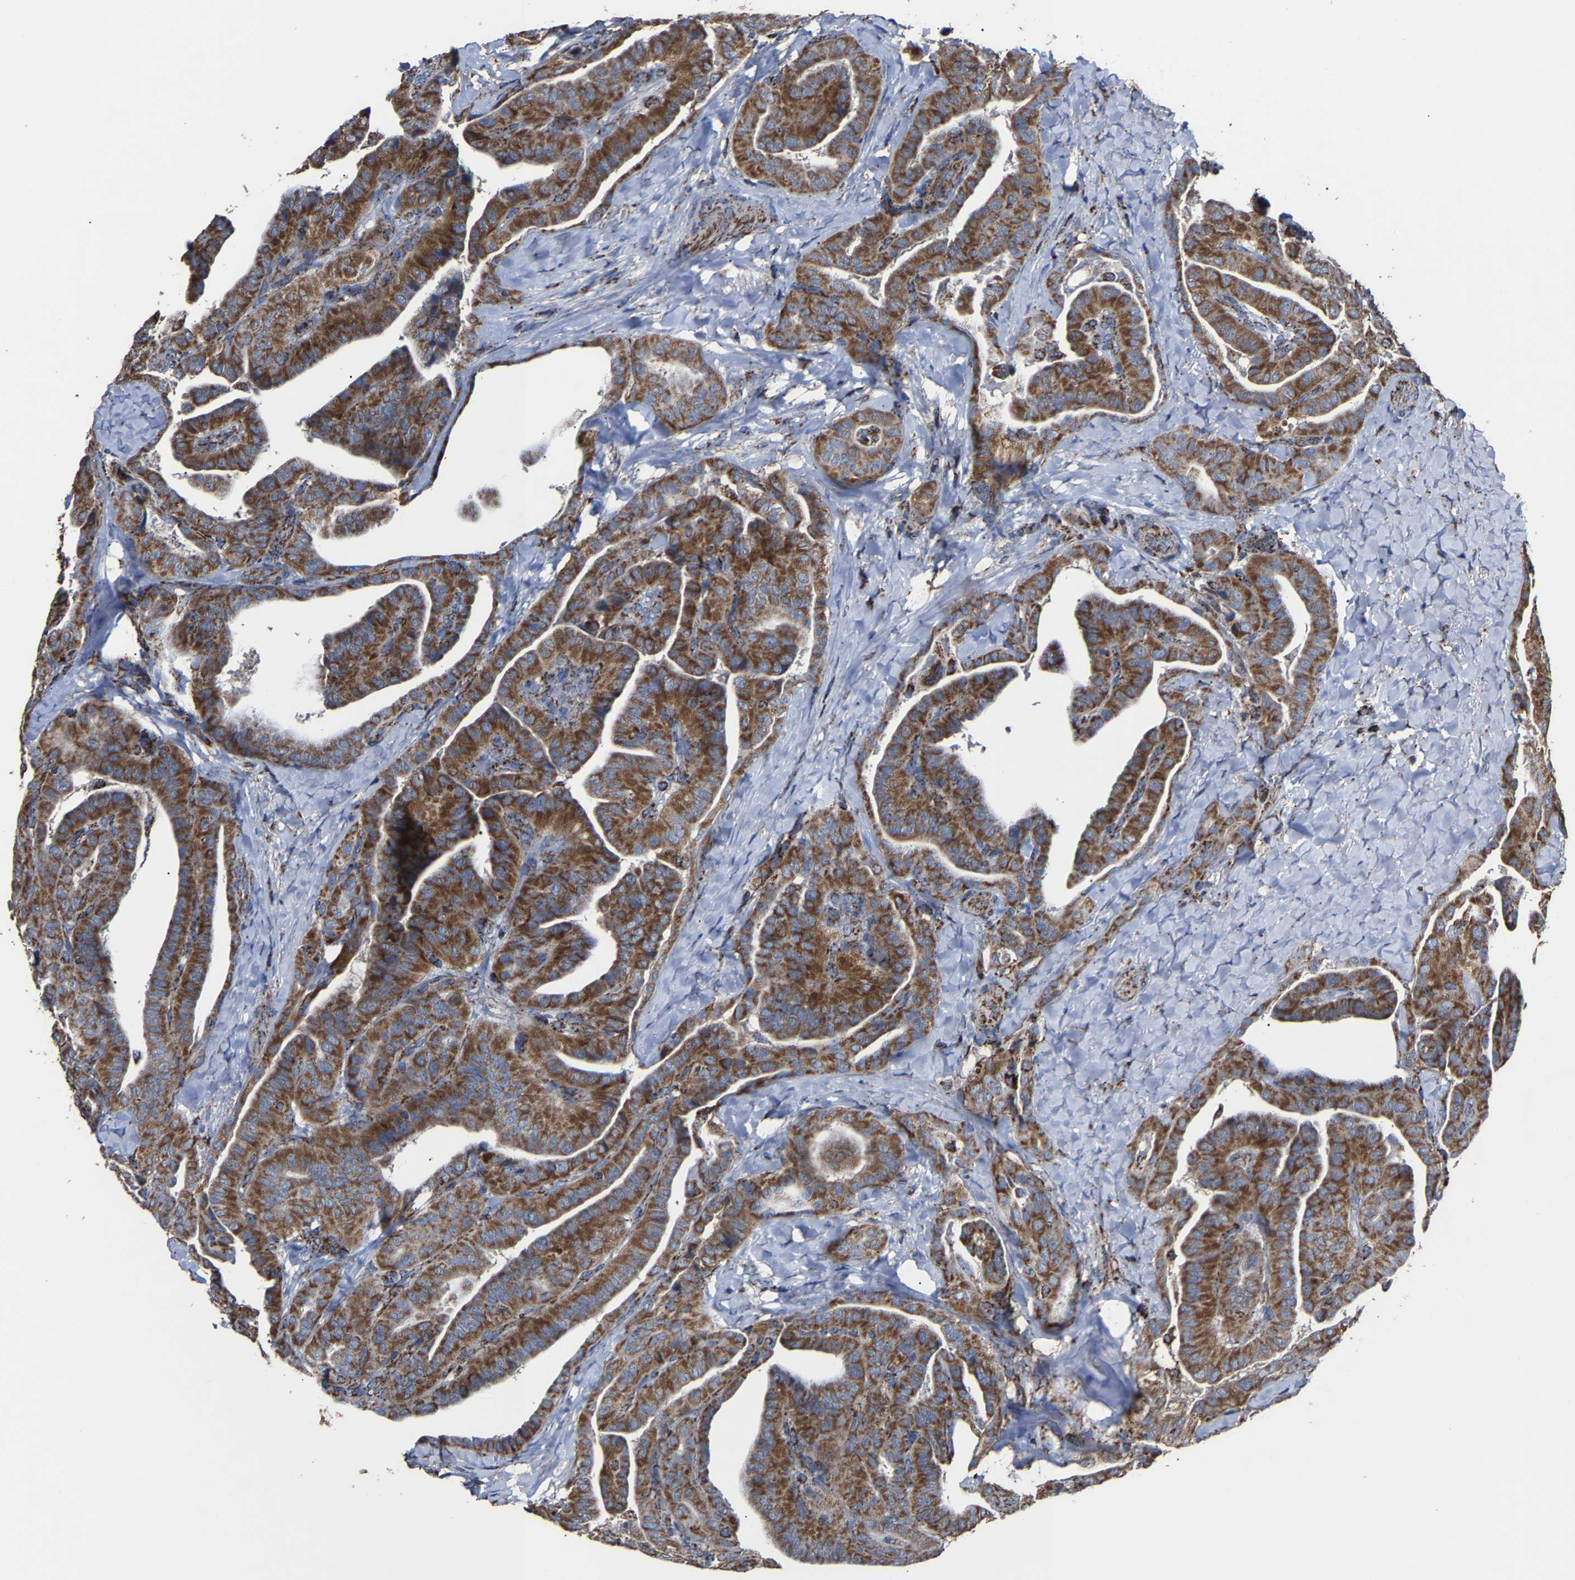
{"staining": {"intensity": "strong", "quantity": ">75%", "location": "cytoplasmic/membranous"}, "tissue": "thyroid cancer", "cell_type": "Tumor cells", "image_type": "cancer", "snomed": [{"axis": "morphology", "description": "Papillary adenocarcinoma, NOS"}, {"axis": "topography", "description": "Thyroid gland"}], "caption": "Brown immunohistochemical staining in human papillary adenocarcinoma (thyroid) exhibits strong cytoplasmic/membranous staining in approximately >75% of tumor cells.", "gene": "NDUFV3", "patient": {"sex": "male", "age": 77}}